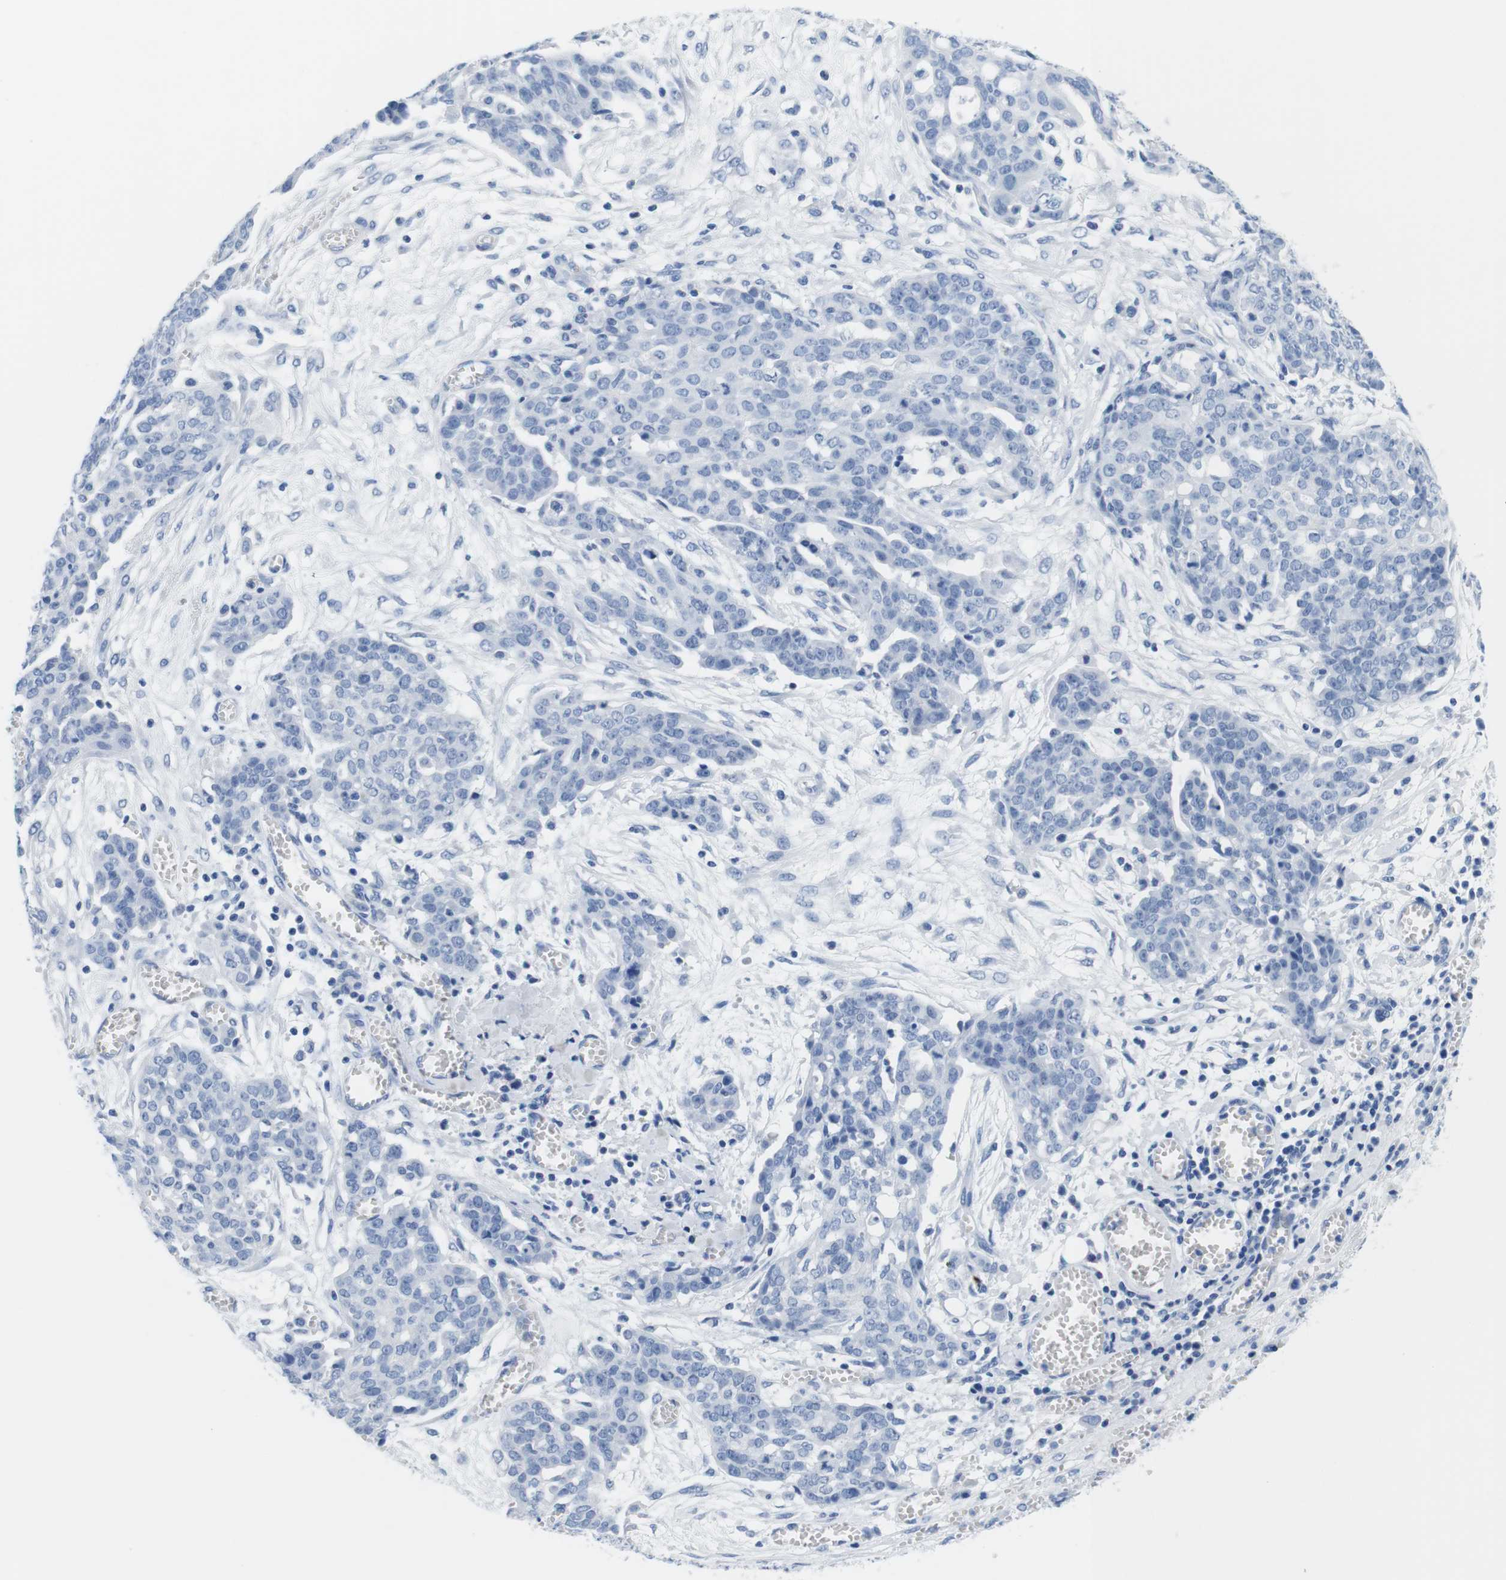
{"staining": {"intensity": "negative", "quantity": "none", "location": "none"}, "tissue": "ovarian cancer", "cell_type": "Tumor cells", "image_type": "cancer", "snomed": [{"axis": "morphology", "description": "Cystadenocarcinoma, serous, NOS"}, {"axis": "topography", "description": "Soft tissue"}, {"axis": "topography", "description": "Ovary"}], "caption": "The histopathology image shows no significant positivity in tumor cells of ovarian serous cystadenocarcinoma.", "gene": "MAP6", "patient": {"sex": "female", "age": 57}}